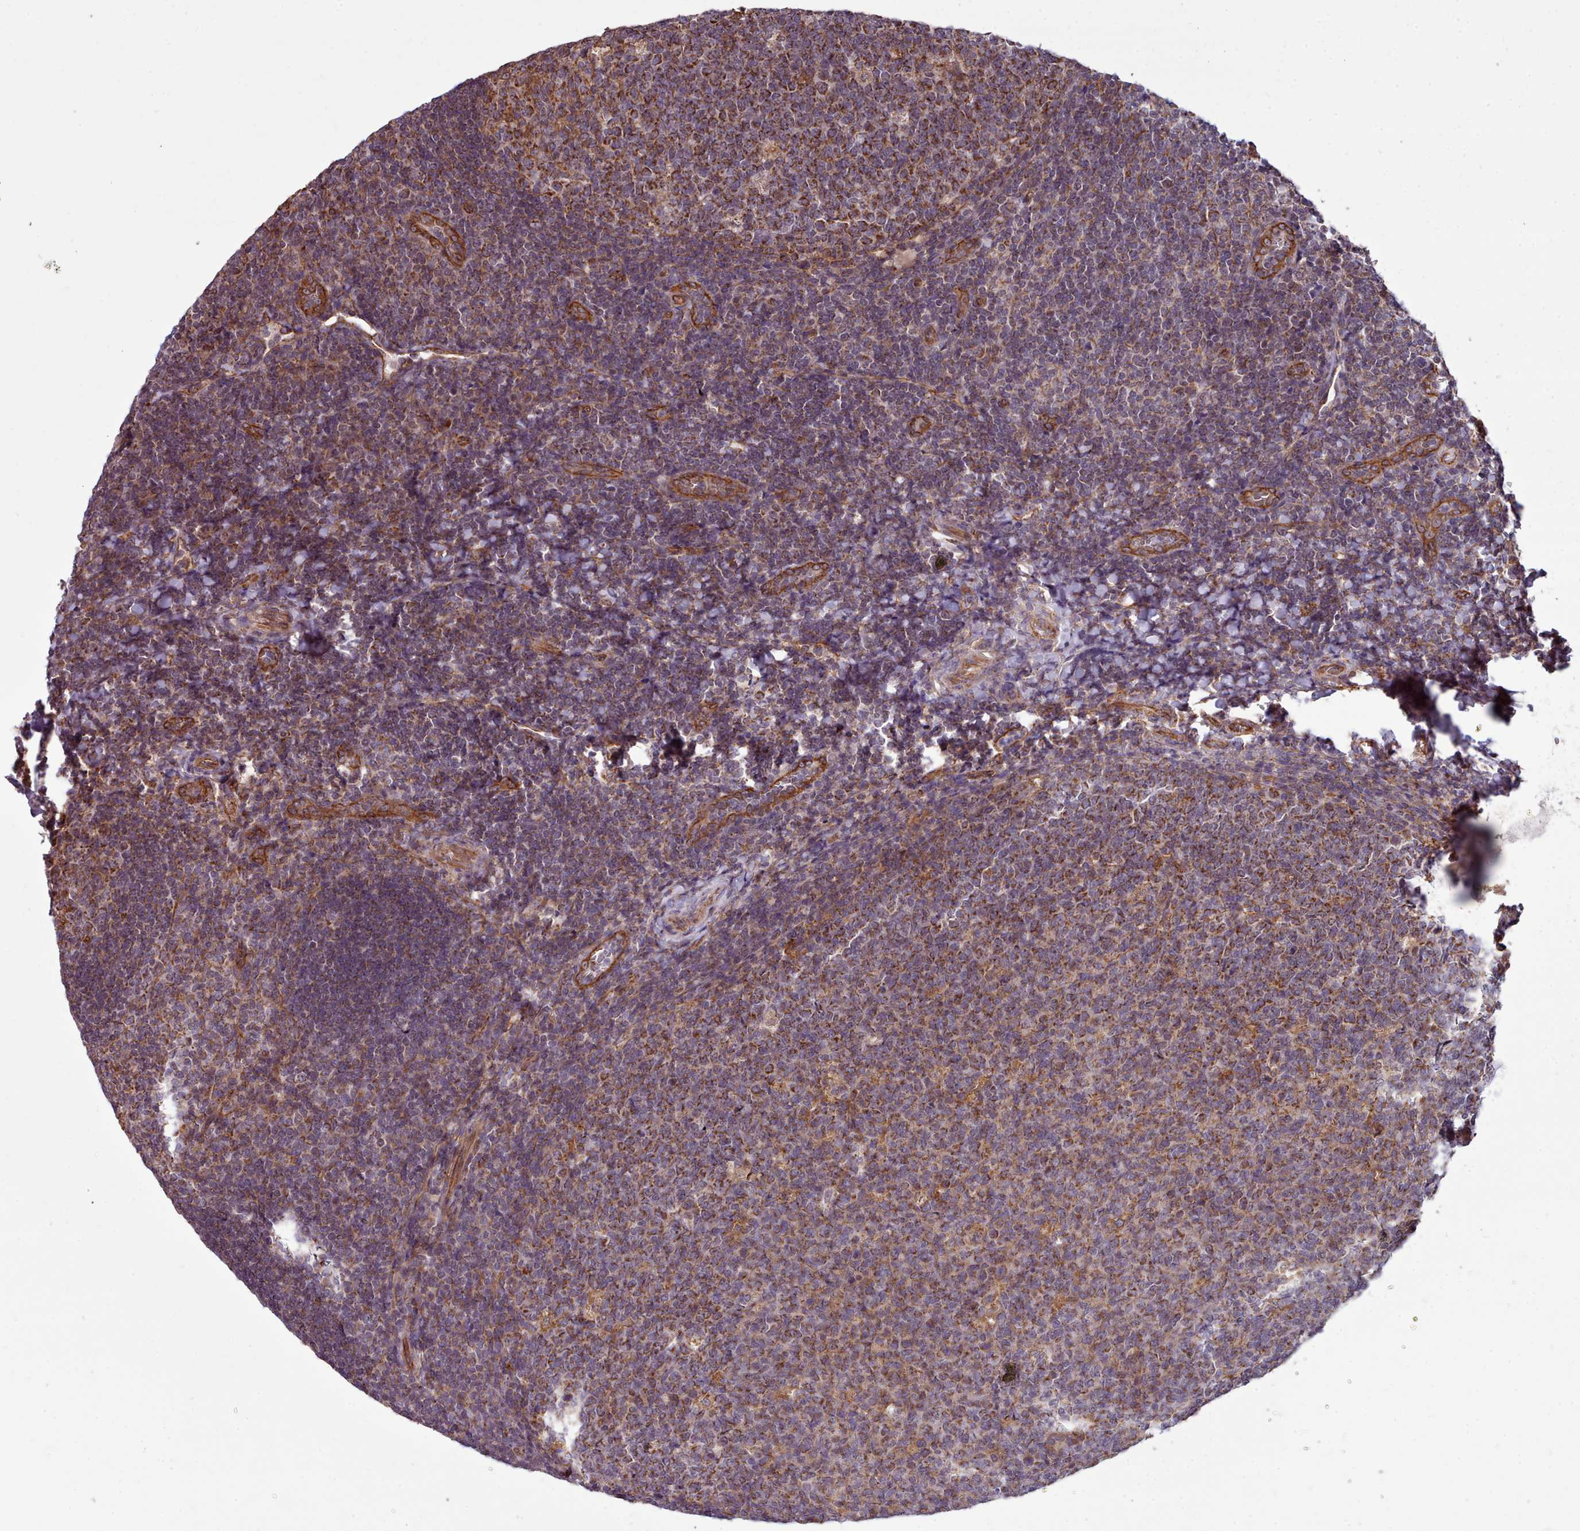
{"staining": {"intensity": "strong", "quantity": "25%-75%", "location": "cytoplasmic/membranous"}, "tissue": "tonsil", "cell_type": "Germinal center cells", "image_type": "normal", "snomed": [{"axis": "morphology", "description": "Normal tissue, NOS"}, {"axis": "topography", "description": "Tonsil"}], "caption": "A high-resolution histopathology image shows IHC staining of benign tonsil, which shows strong cytoplasmic/membranous expression in approximately 25%-75% of germinal center cells.", "gene": "MRPL46", "patient": {"sex": "male", "age": 17}}